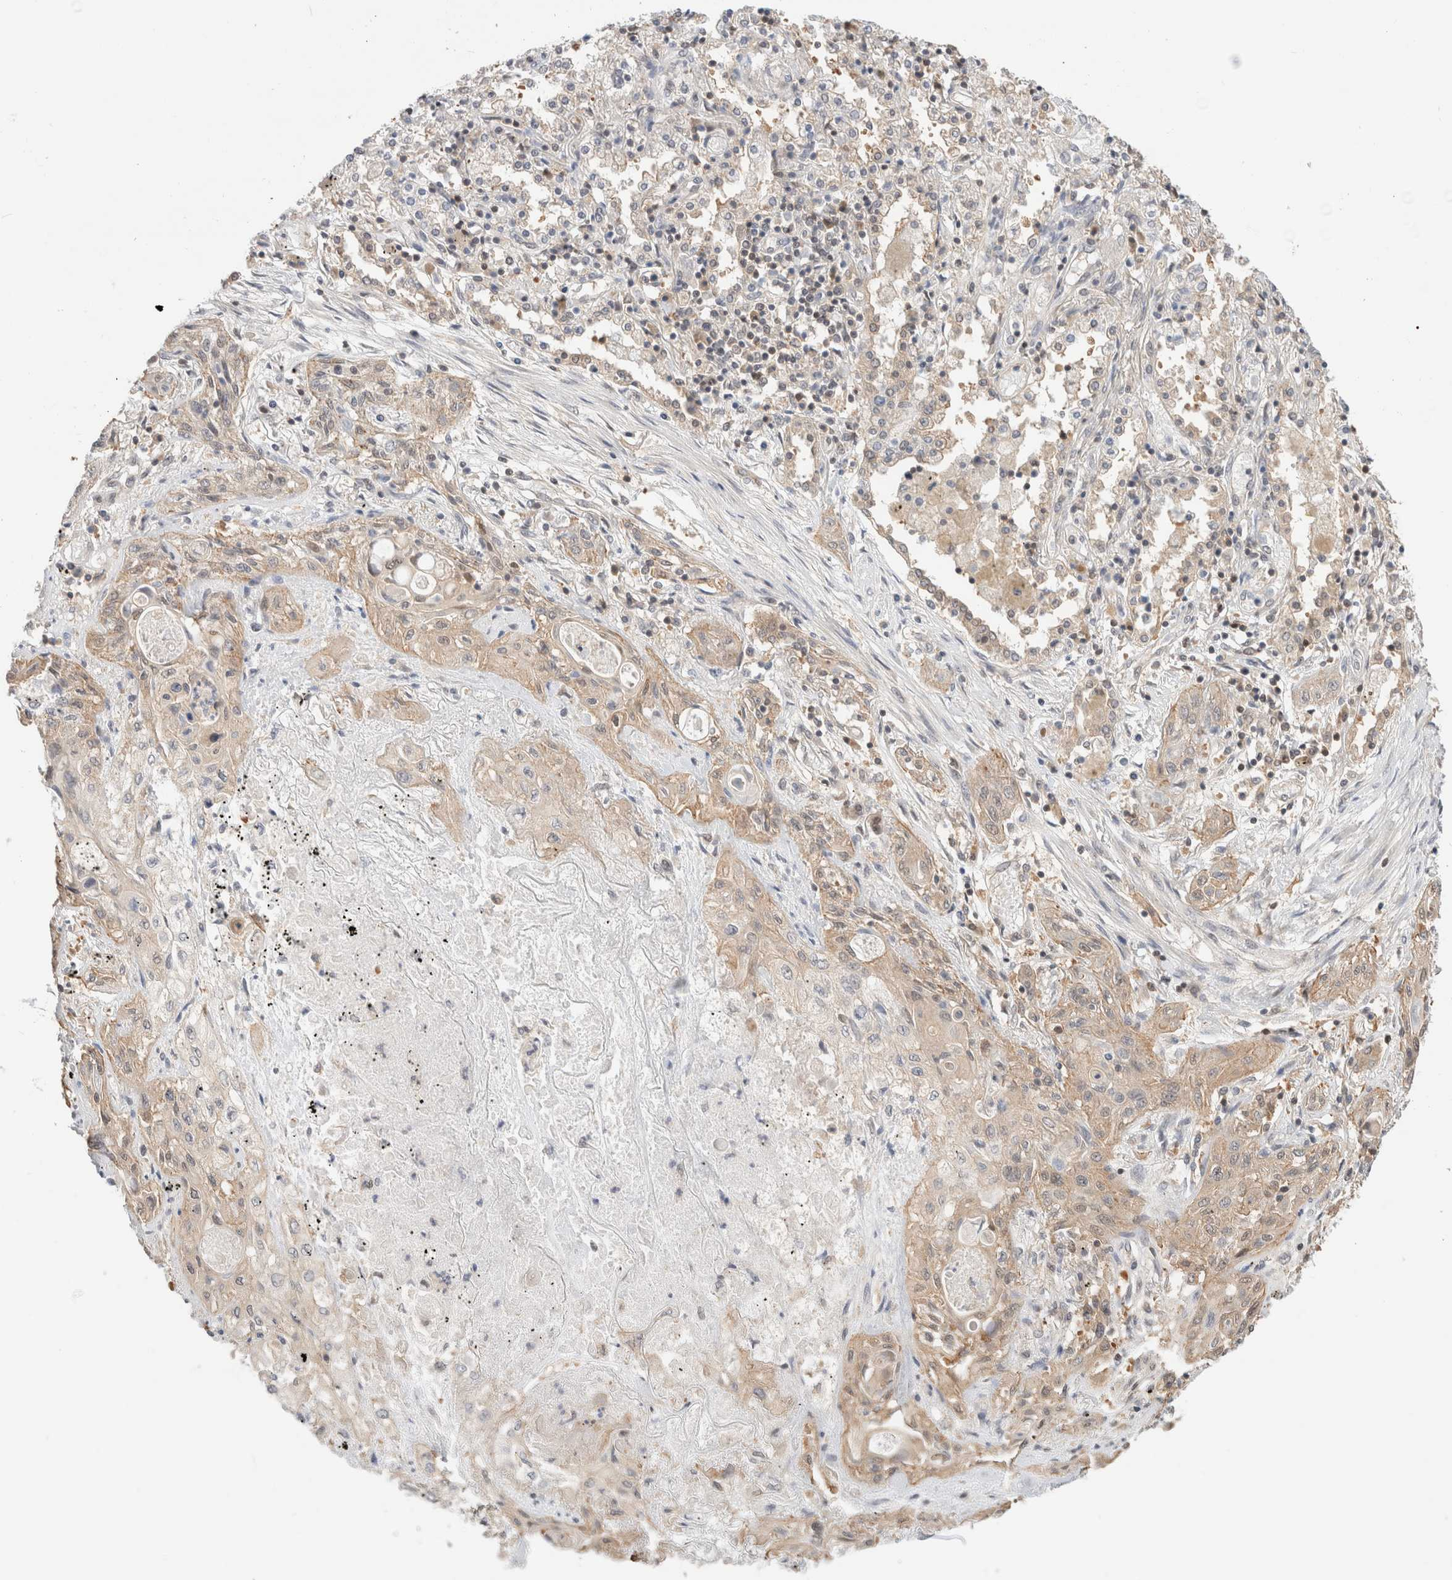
{"staining": {"intensity": "weak", "quantity": ">75%", "location": "cytoplasmic/membranous"}, "tissue": "lung cancer", "cell_type": "Tumor cells", "image_type": "cancer", "snomed": [{"axis": "morphology", "description": "Squamous cell carcinoma, NOS"}, {"axis": "topography", "description": "Lung"}], "caption": "Squamous cell carcinoma (lung) stained with a brown dye reveals weak cytoplasmic/membranous positive expression in about >75% of tumor cells.", "gene": "C17orf97", "patient": {"sex": "female", "age": 47}}